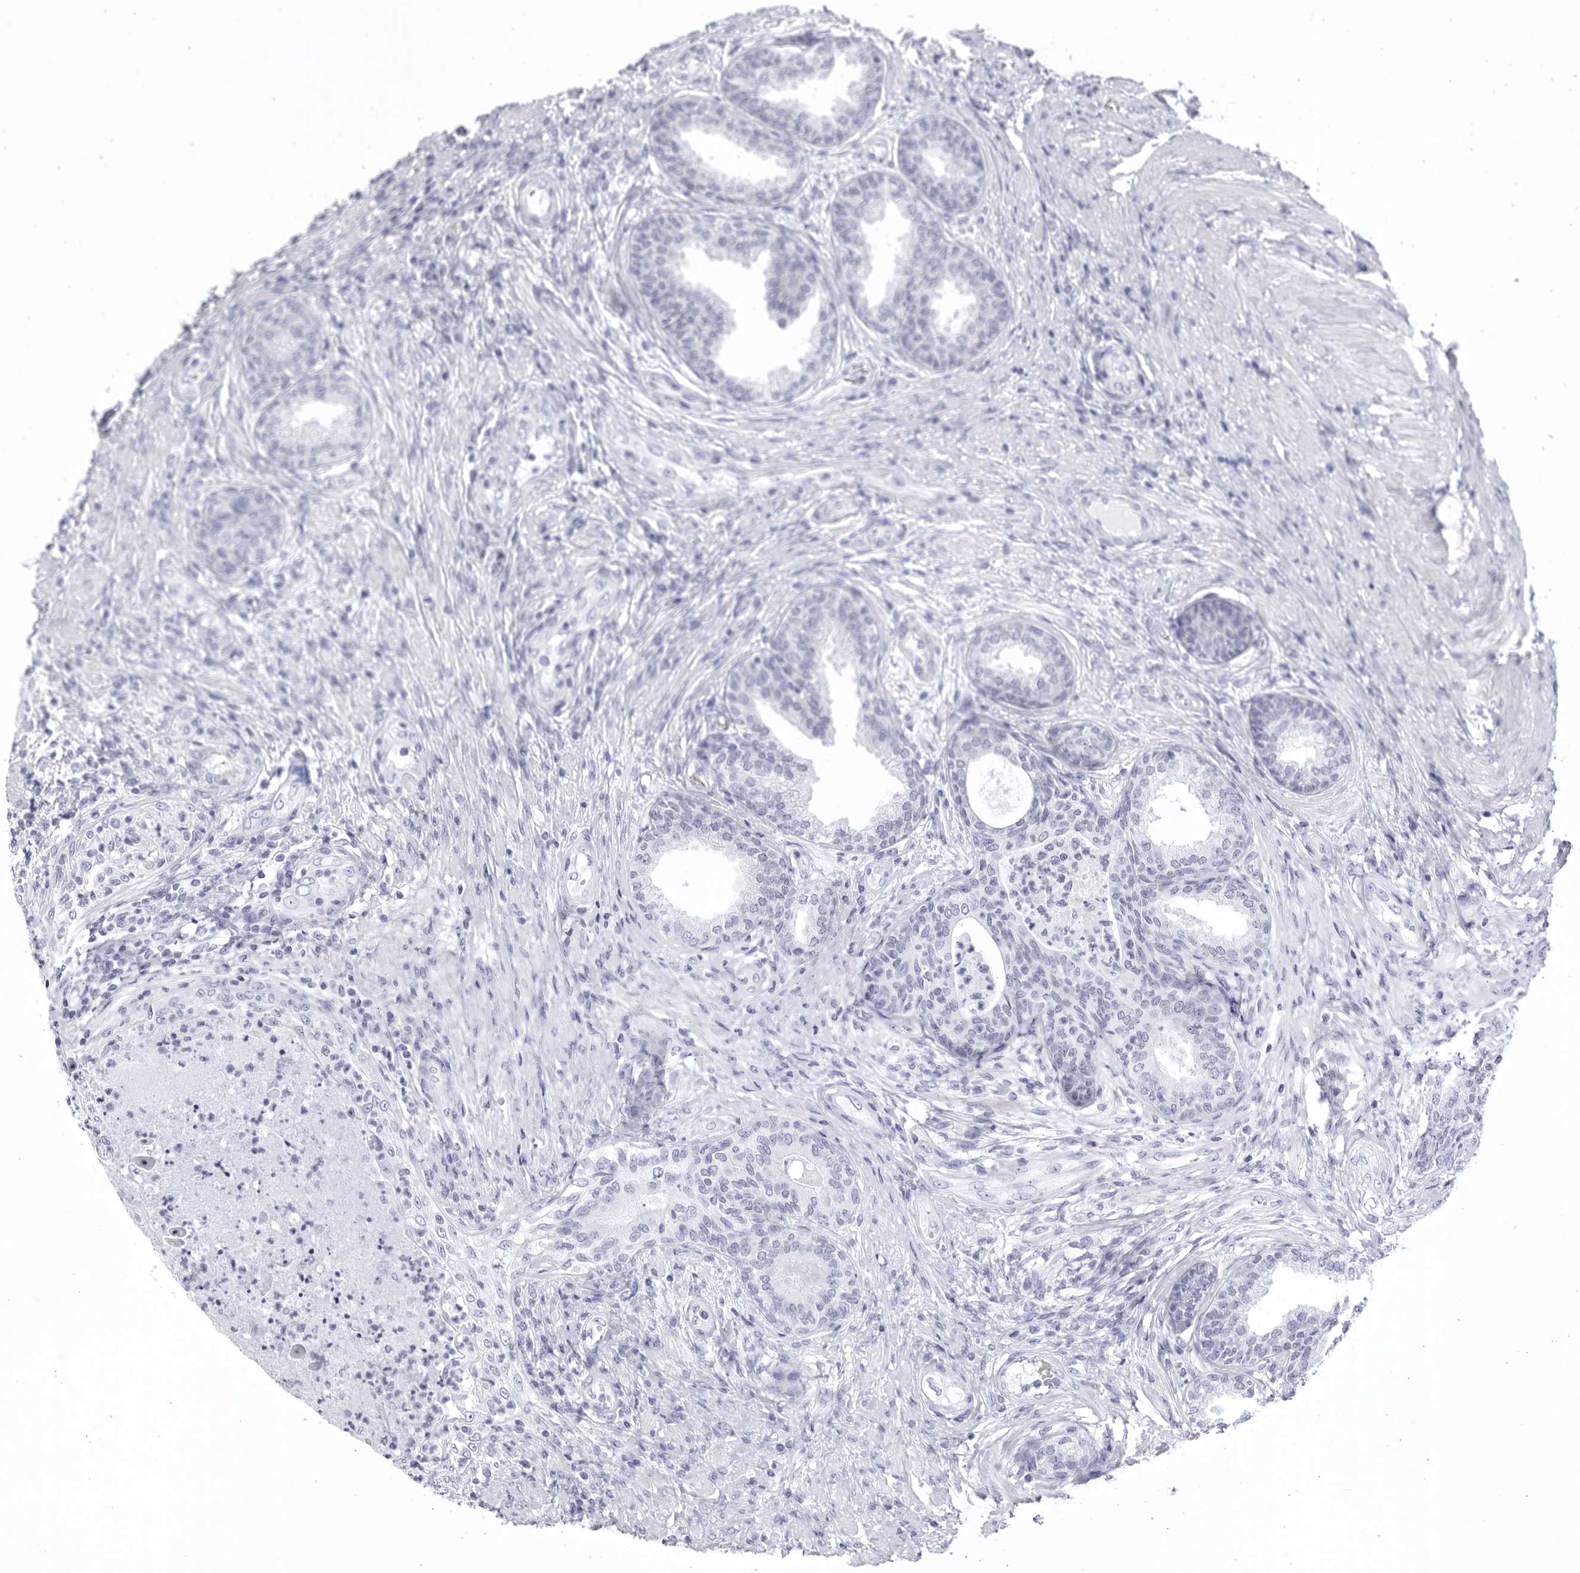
{"staining": {"intensity": "negative", "quantity": "none", "location": "none"}, "tissue": "prostate", "cell_type": "Glandular cells", "image_type": "normal", "snomed": [{"axis": "morphology", "description": "Normal tissue, NOS"}, {"axis": "topography", "description": "Prostate"}], "caption": "Benign prostate was stained to show a protein in brown. There is no significant positivity in glandular cells.", "gene": "CCDC181", "patient": {"sex": "male", "age": 76}}